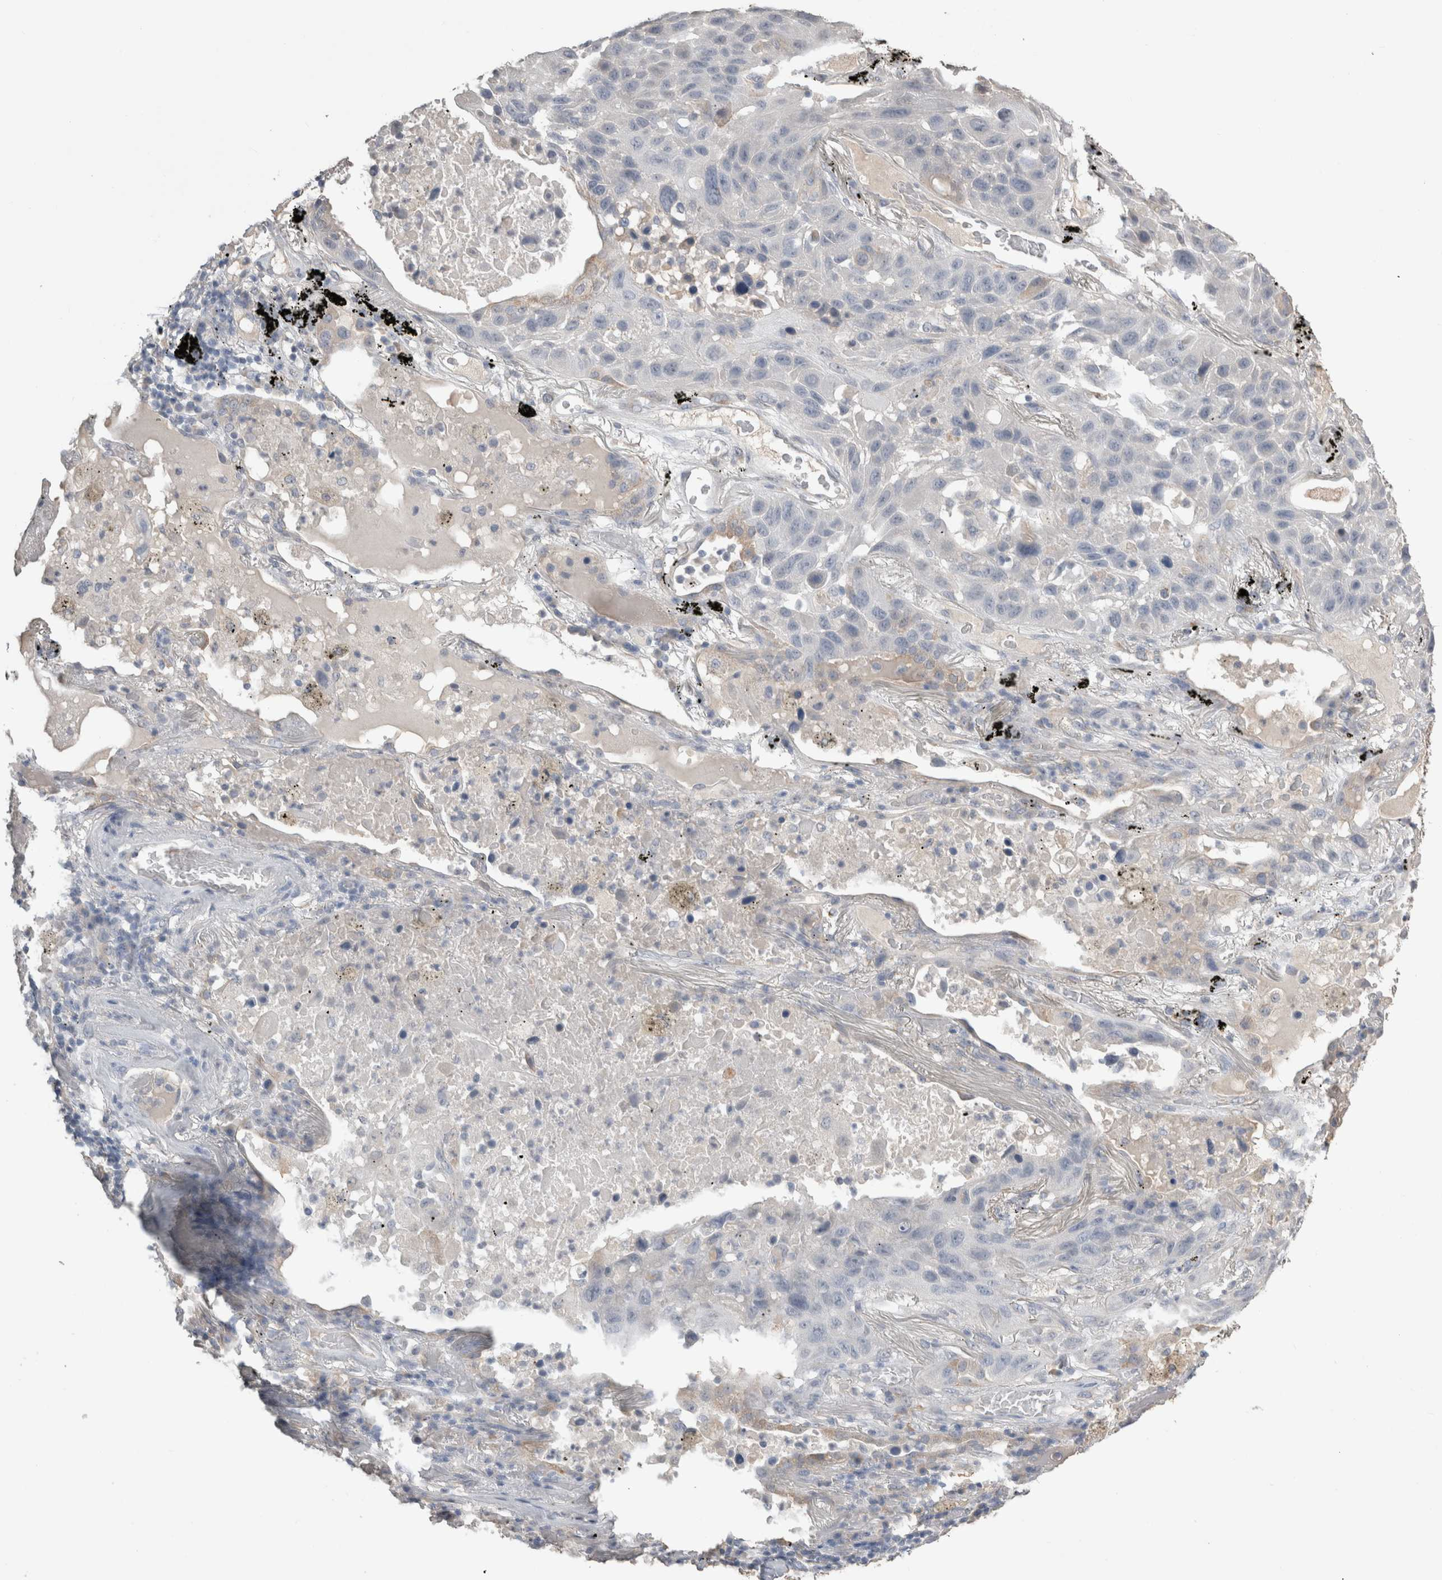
{"staining": {"intensity": "negative", "quantity": "none", "location": "none"}, "tissue": "lung cancer", "cell_type": "Tumor cells", "image_type": "cancer", "snomed": [{"axis": "morphology", "description": "Squamous cell carcinoma, NOS"}, {"axis": "topography", "description": "Lung"}], "caption": "This histopathology image is of squamous cell carcinoma (lung) stained with immunohistochemistry to label a protein in brown with the nuclei are counter-stained blue. There is no expression in tumor cells.", "gene": "NAALADL2", "patient": {"sex": "male", "age": 57}}